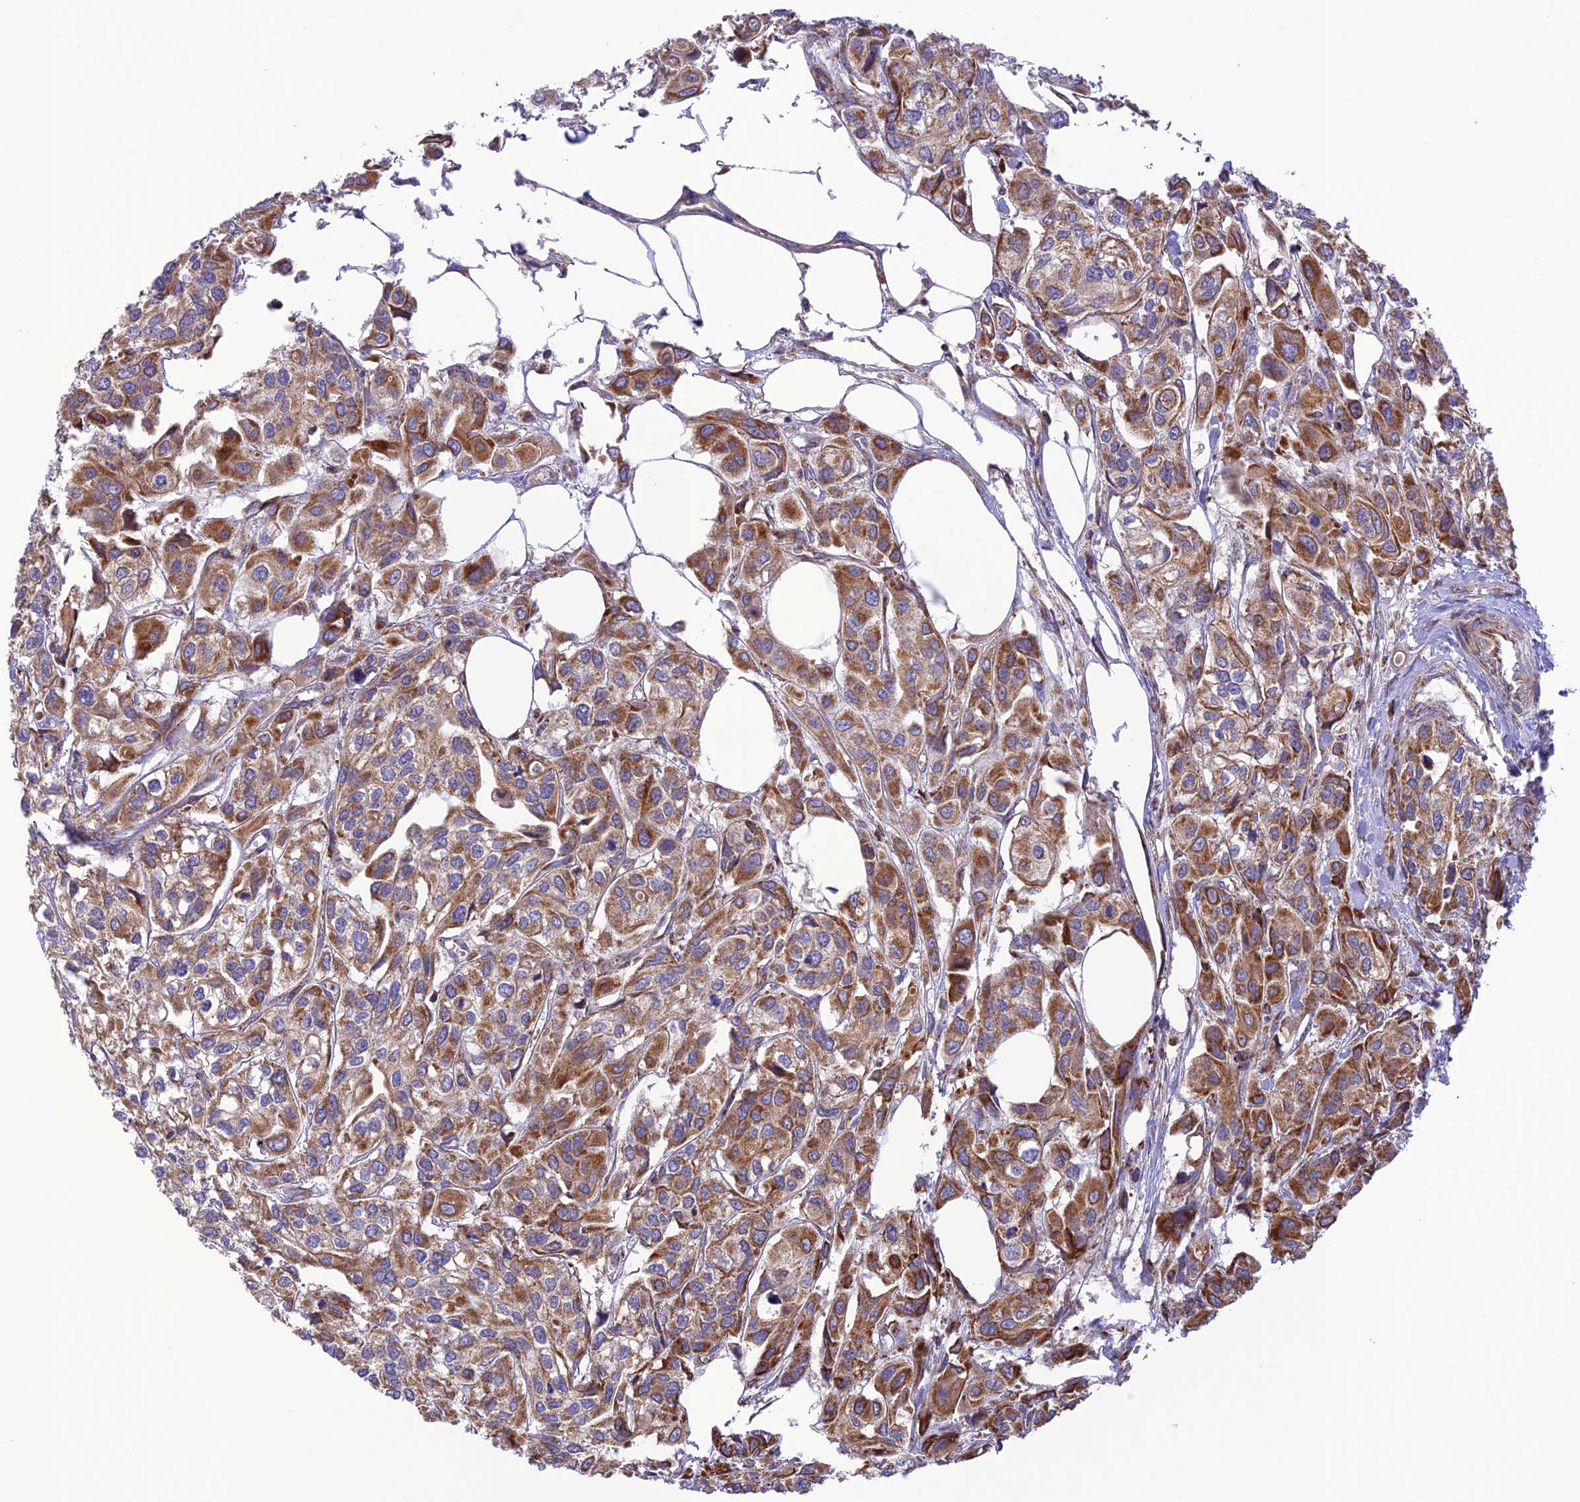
{"staining": {"intensity": "moderate", "quantity": ">75%", "location": "cytoplasmic/membranous"}, "tissue": "urothelial cancer", "cell_type": "Tumor cells", "image_type": "cancer", "snomed": [{"axis": "morphology", "description": "Urothelial carcinoma, High grade"}, {"axis": "topography", "description": "Urinary bladder"}], "caption": "There is medium levels of moderate cytoplasmic/membranous staining in tumor cells of high-grade urothelial carcinoma, as demonstrated by immunohistochemical staining (brown color).", "gene": "UAP1L1", "patient": {"sex": "male", "age": 67}}